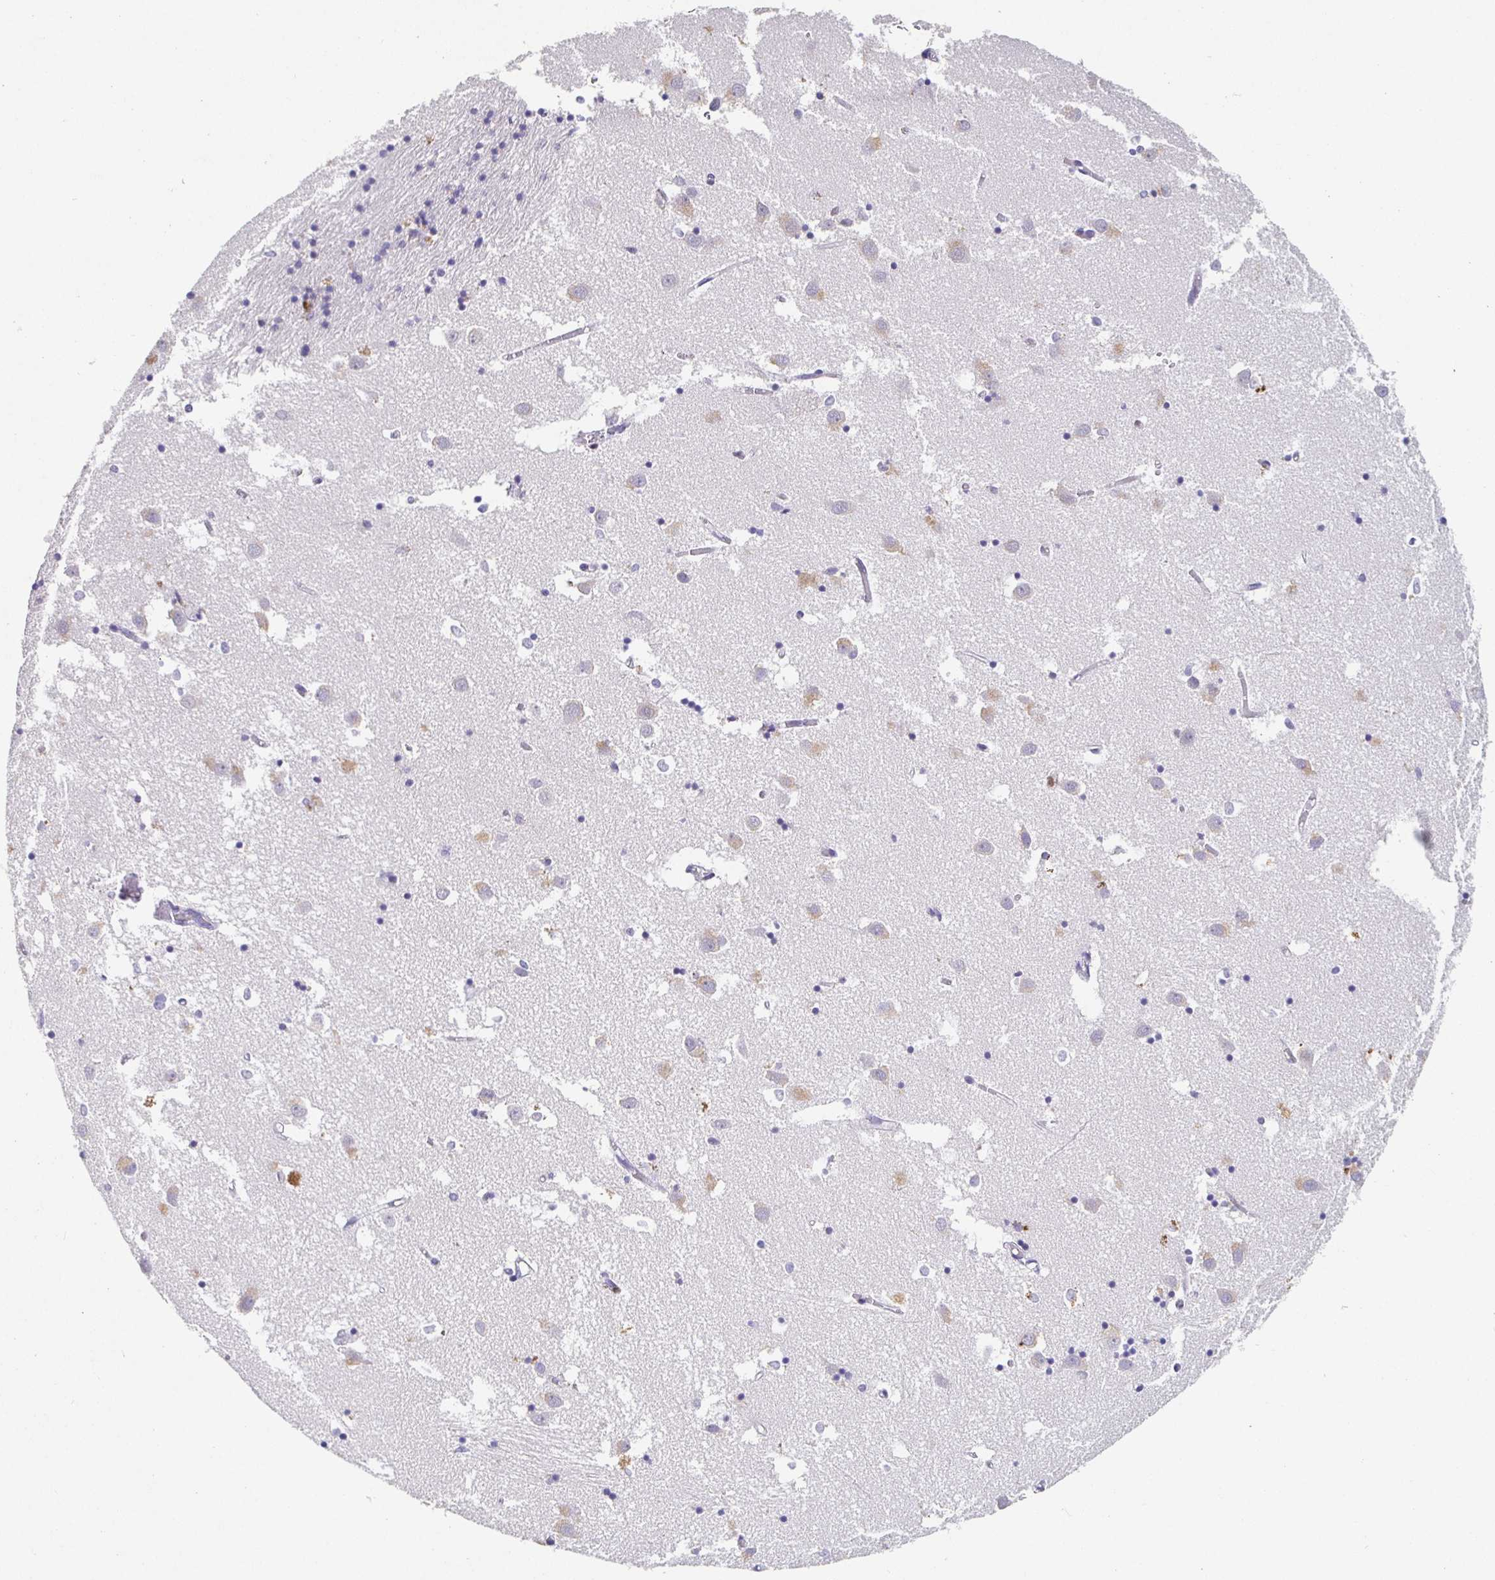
{"staining": {"intensity": "negative", "quantity": "none", "location": "none"}, "tissue": "caudate", "cell_type": "Glial cells", "image_type": "normal", "snomed": [{"axis": "morphology", "description": "Normal tissue, NOS"}, {"axis": "topography", "description": "Lateral ventricle wall"}], "caption": "High power microscopy photomicrograph of an immunohistochemistry (IHC) histopathology image of benign caudate, revealing no significant staining in glial cells. (DAB IHC, high magnification).", "gene": "SATB1", "patient": {"sex": "male", "age": 70}}